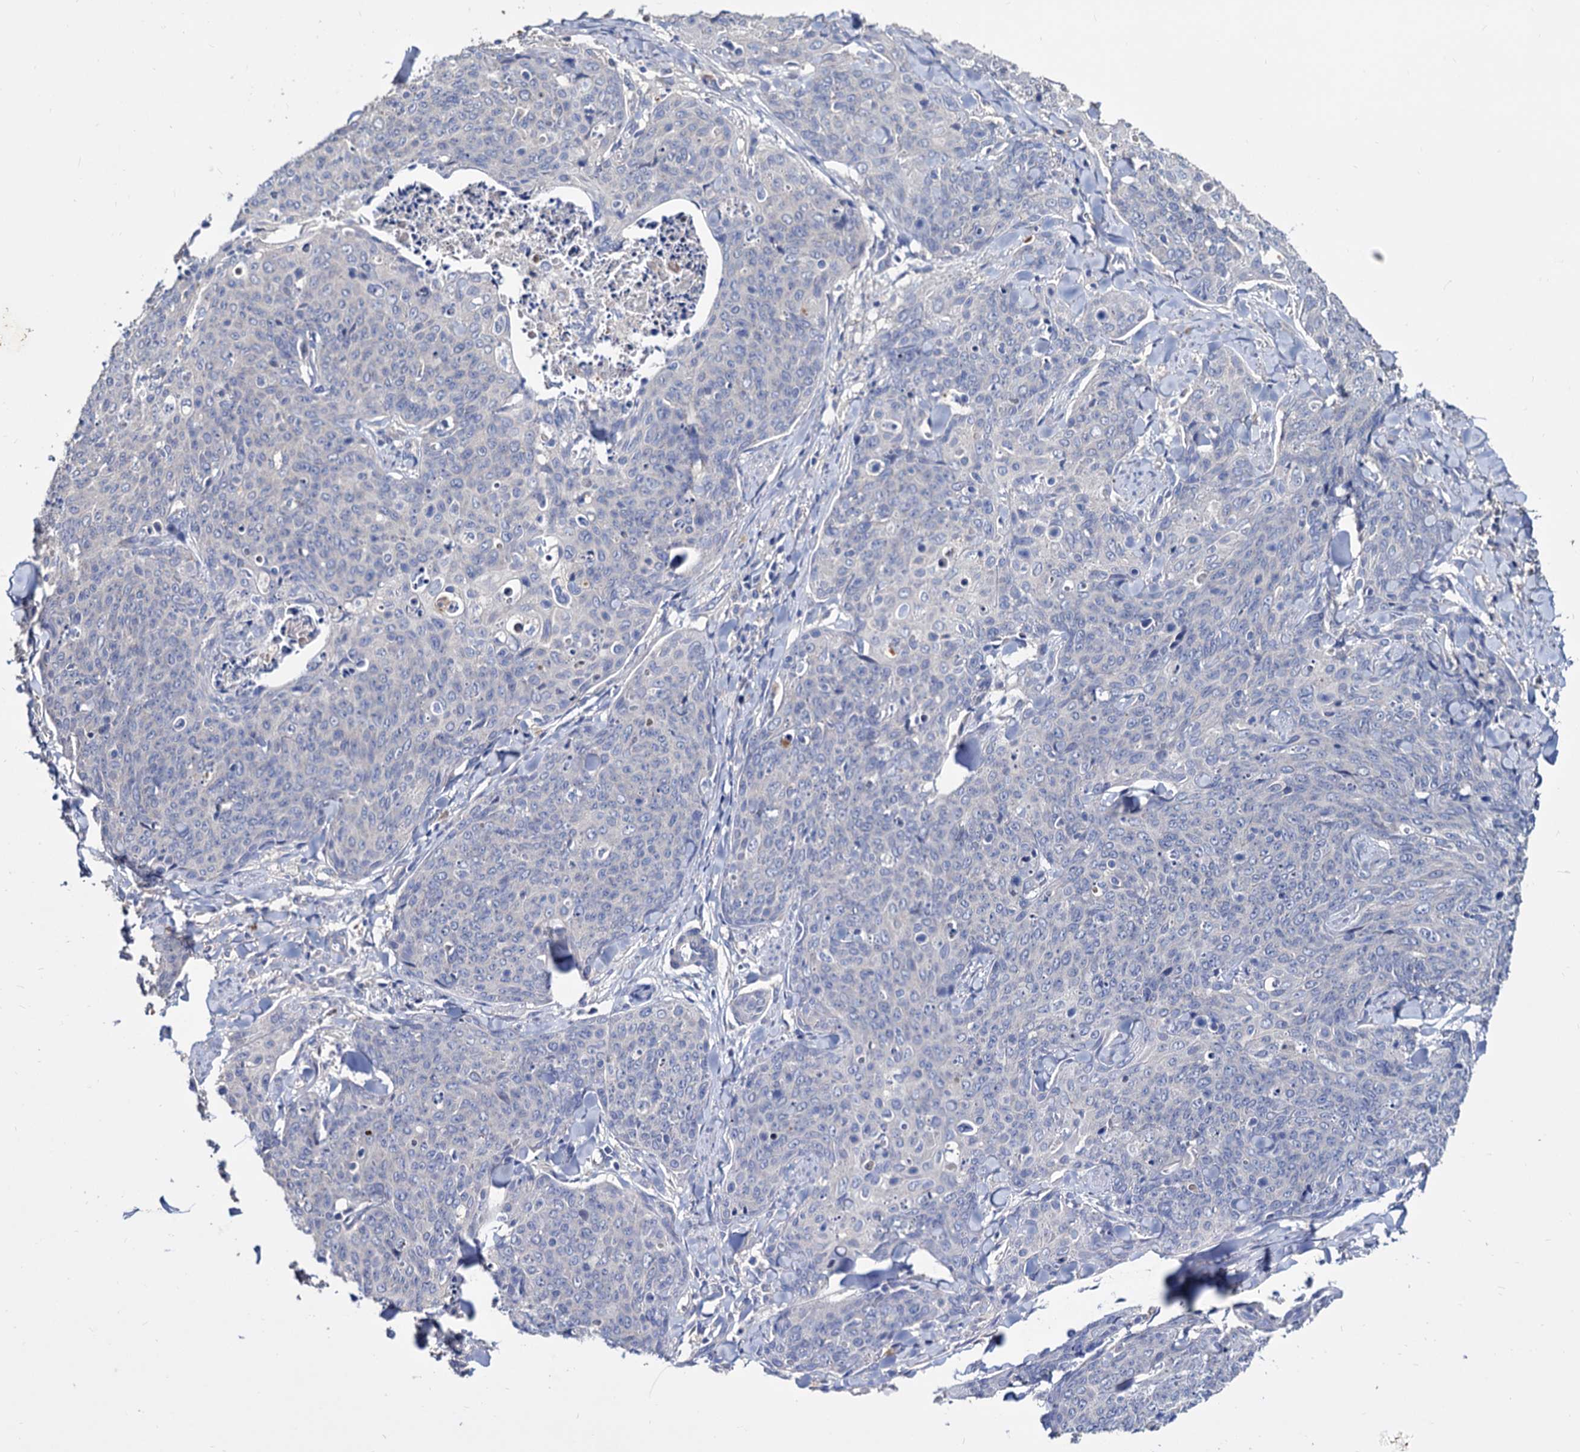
{"staining": {"intensity": "negative", "quantity": "none", "location": "none"}, "tissue": "skin cancer", "cell_type": "Tumor cells", "image_type": "cancer", "snomed": [{"axis": "morphology", "description": "Squamous cell carcinoma, NOS"}, {"axis": "topography", "description": "Skin"}, {"axis": "topography", "description": "Vulva"}], "caption": "A high-resolution histopathology image shows immunohistochemistry (IHC) staining of skin cancer (squamous cell carcinoma), which displays no significant expression in tumor cells.", "gene": "NPAS4", "patient": {"sex": "female", "age": 85}}